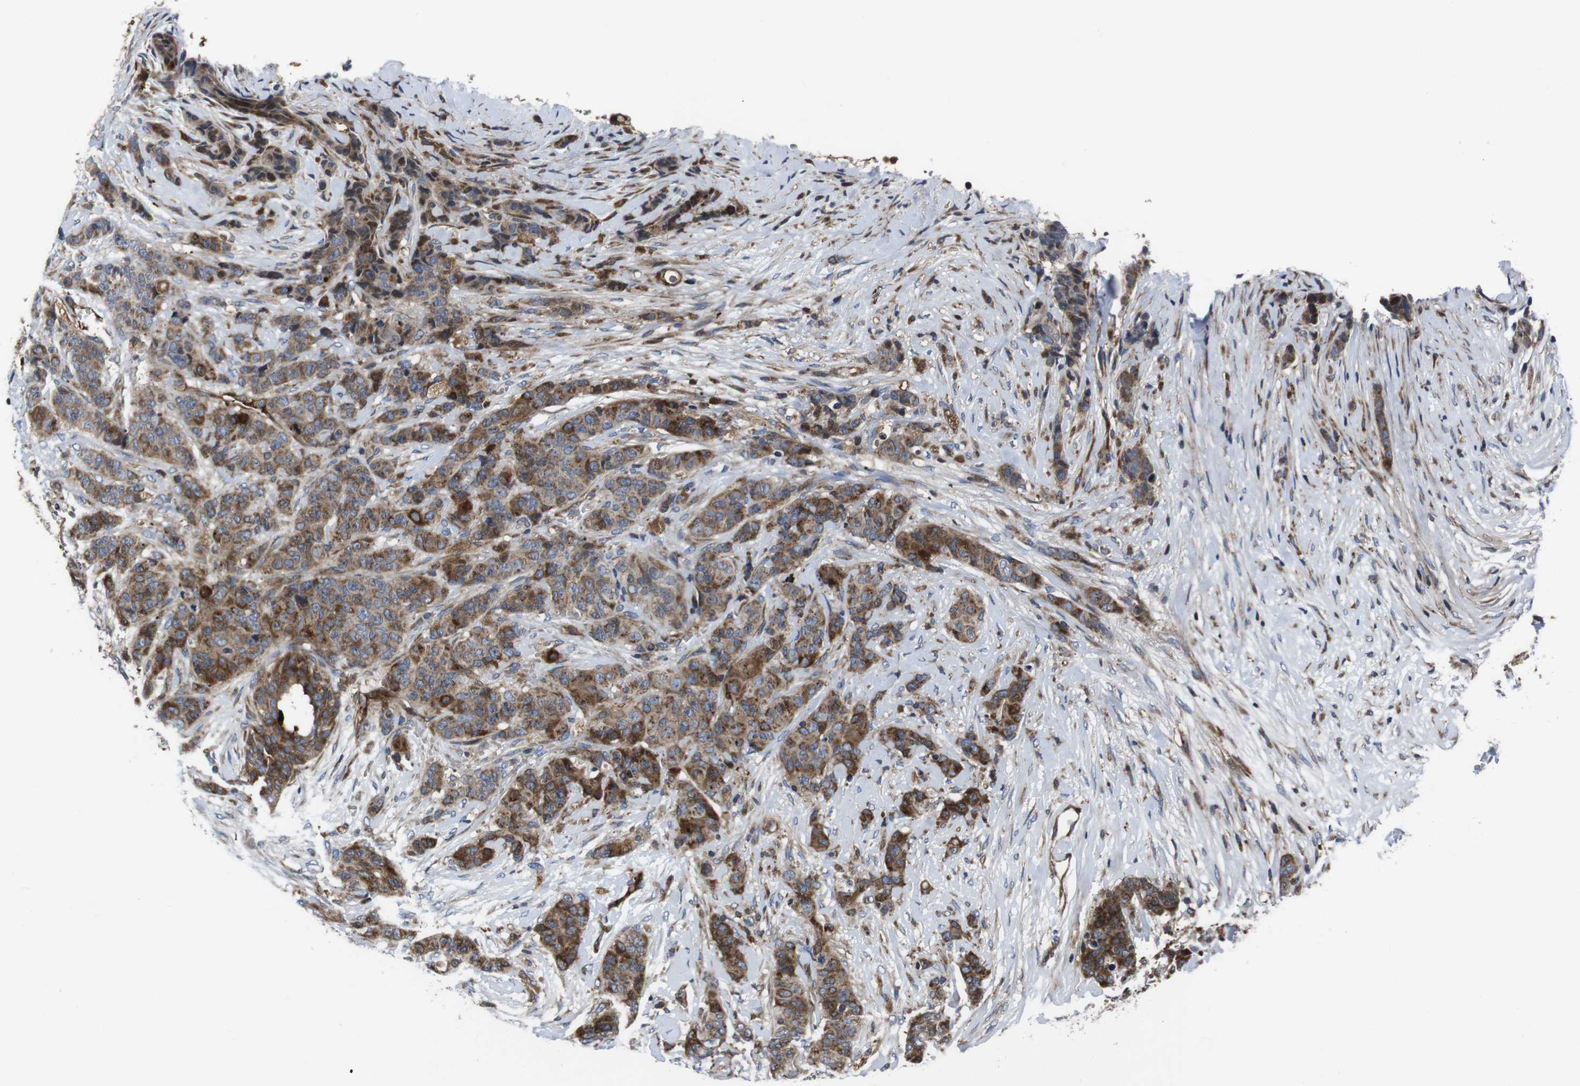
{"staining": {"intensity": "strong", "quantity": ">75%", "location": "cytoplasmic/membranous"}, "tissue": "breast cancer", "cell_type": "Tumor cells", "image_type": "cancer", "snomed": [{"axis": "morphology", "description": "Duct carcinoma"}, {"axis": "topography", "description": "Breast"}], "caption": "This micrograph shows immunohistochemistry staining of infiltrating ductal carcinoma (breast), with high strong cytoplasmic/membranous positivity in approximately >75% of tumor cells.", "gene": "SMYD3", "patient": {"sex": "female", "age": 40}}